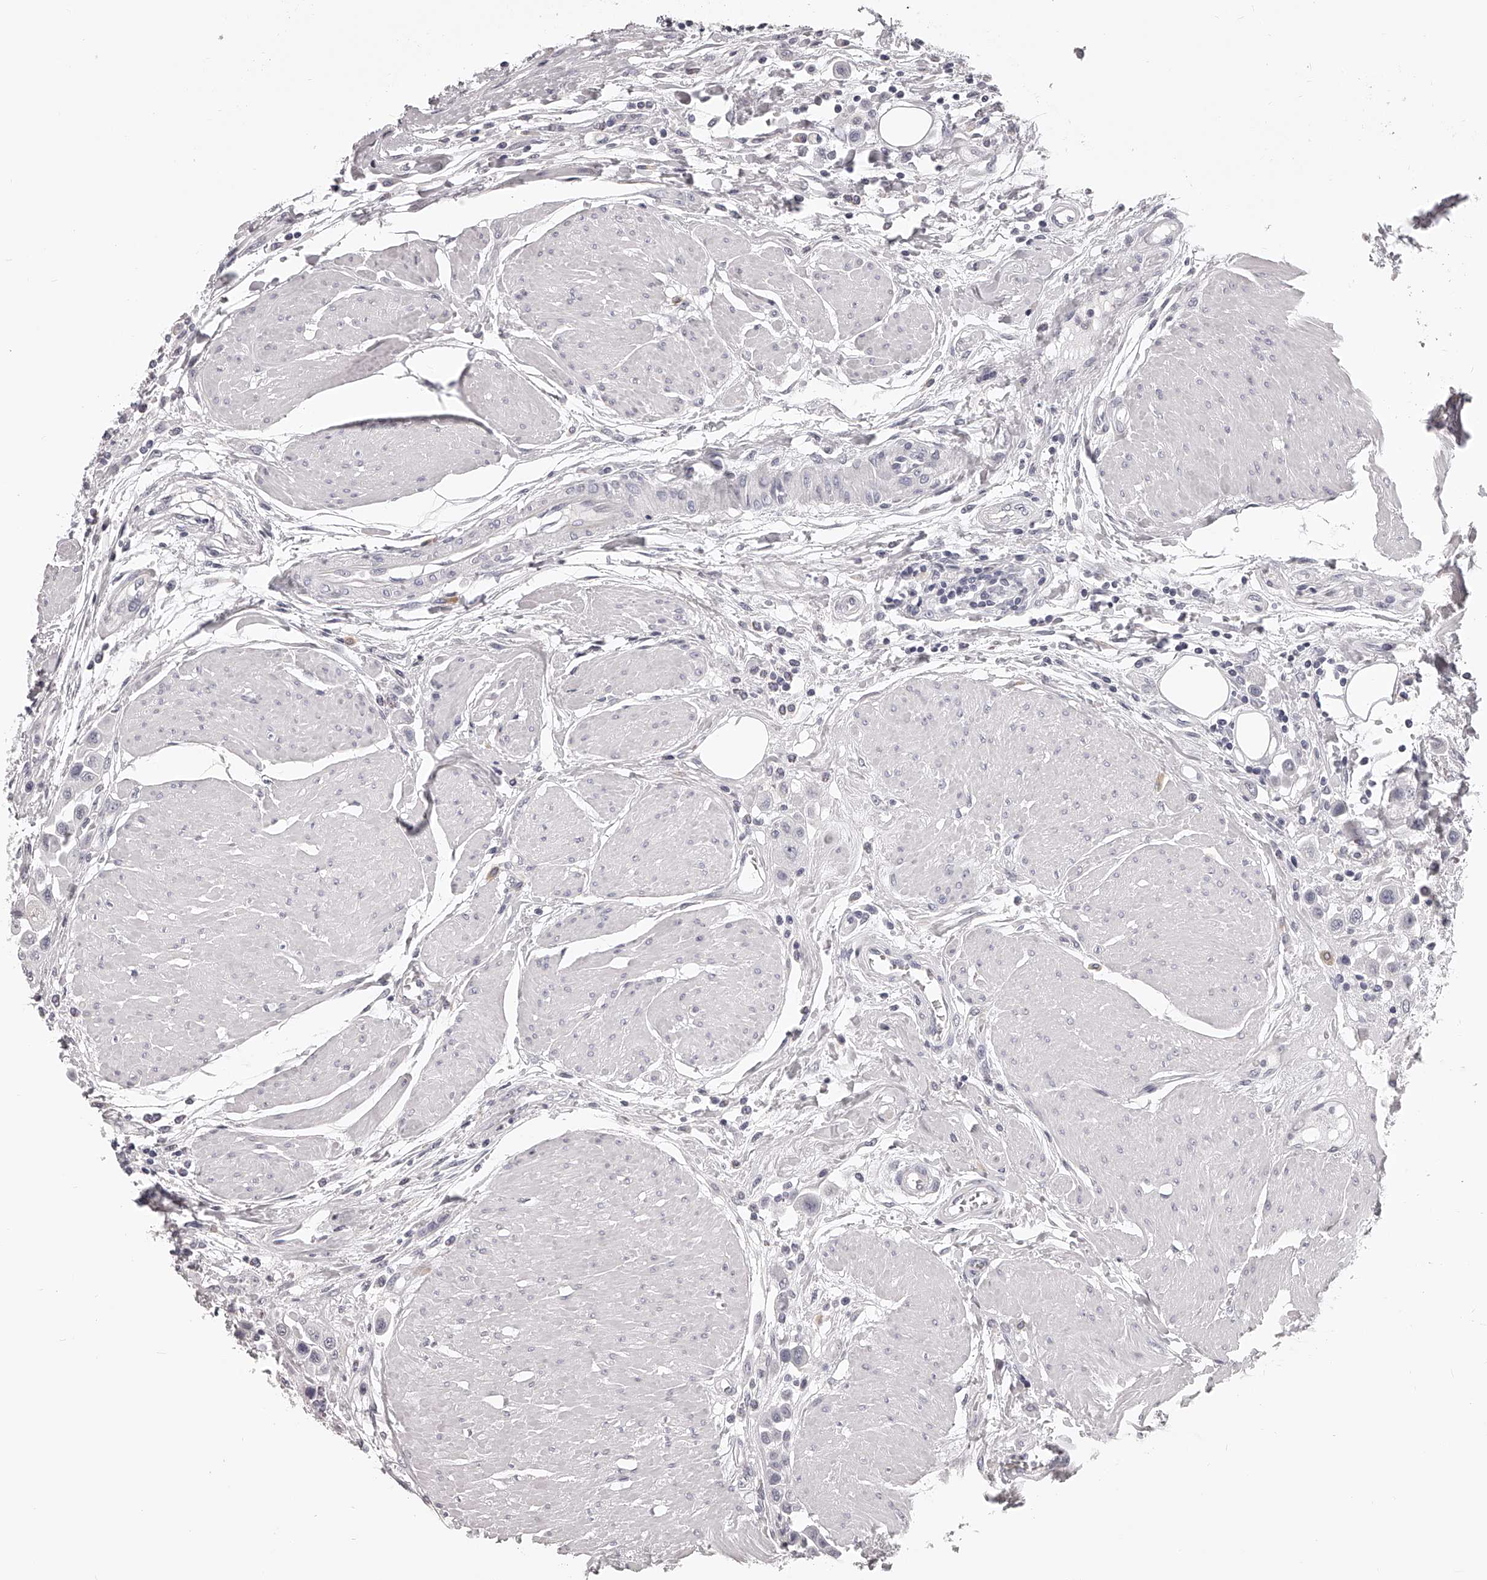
{"staining": {"intensity": "negative", "quantity": "none", "location": "none"}, "tissue": "urothelial cancer", "cell_type": "Tumor cells", "image_type": "cancer", "snomed": [{"axis": "morphology", "description": "Urothelial carcinoma, High grade"}, {"axis": "topography", "description": "Urinary bladder"}], "caption": "High magnification brightfield microscopy of urothelial cancer stained with DAB (3,3'-diaminobenzidine) (brown) and counterstained with hematoxylin (blue): tumor cells show no significant staining.", "gene": "DMRT1", "patient": {"sex": "male", "age": 50}}